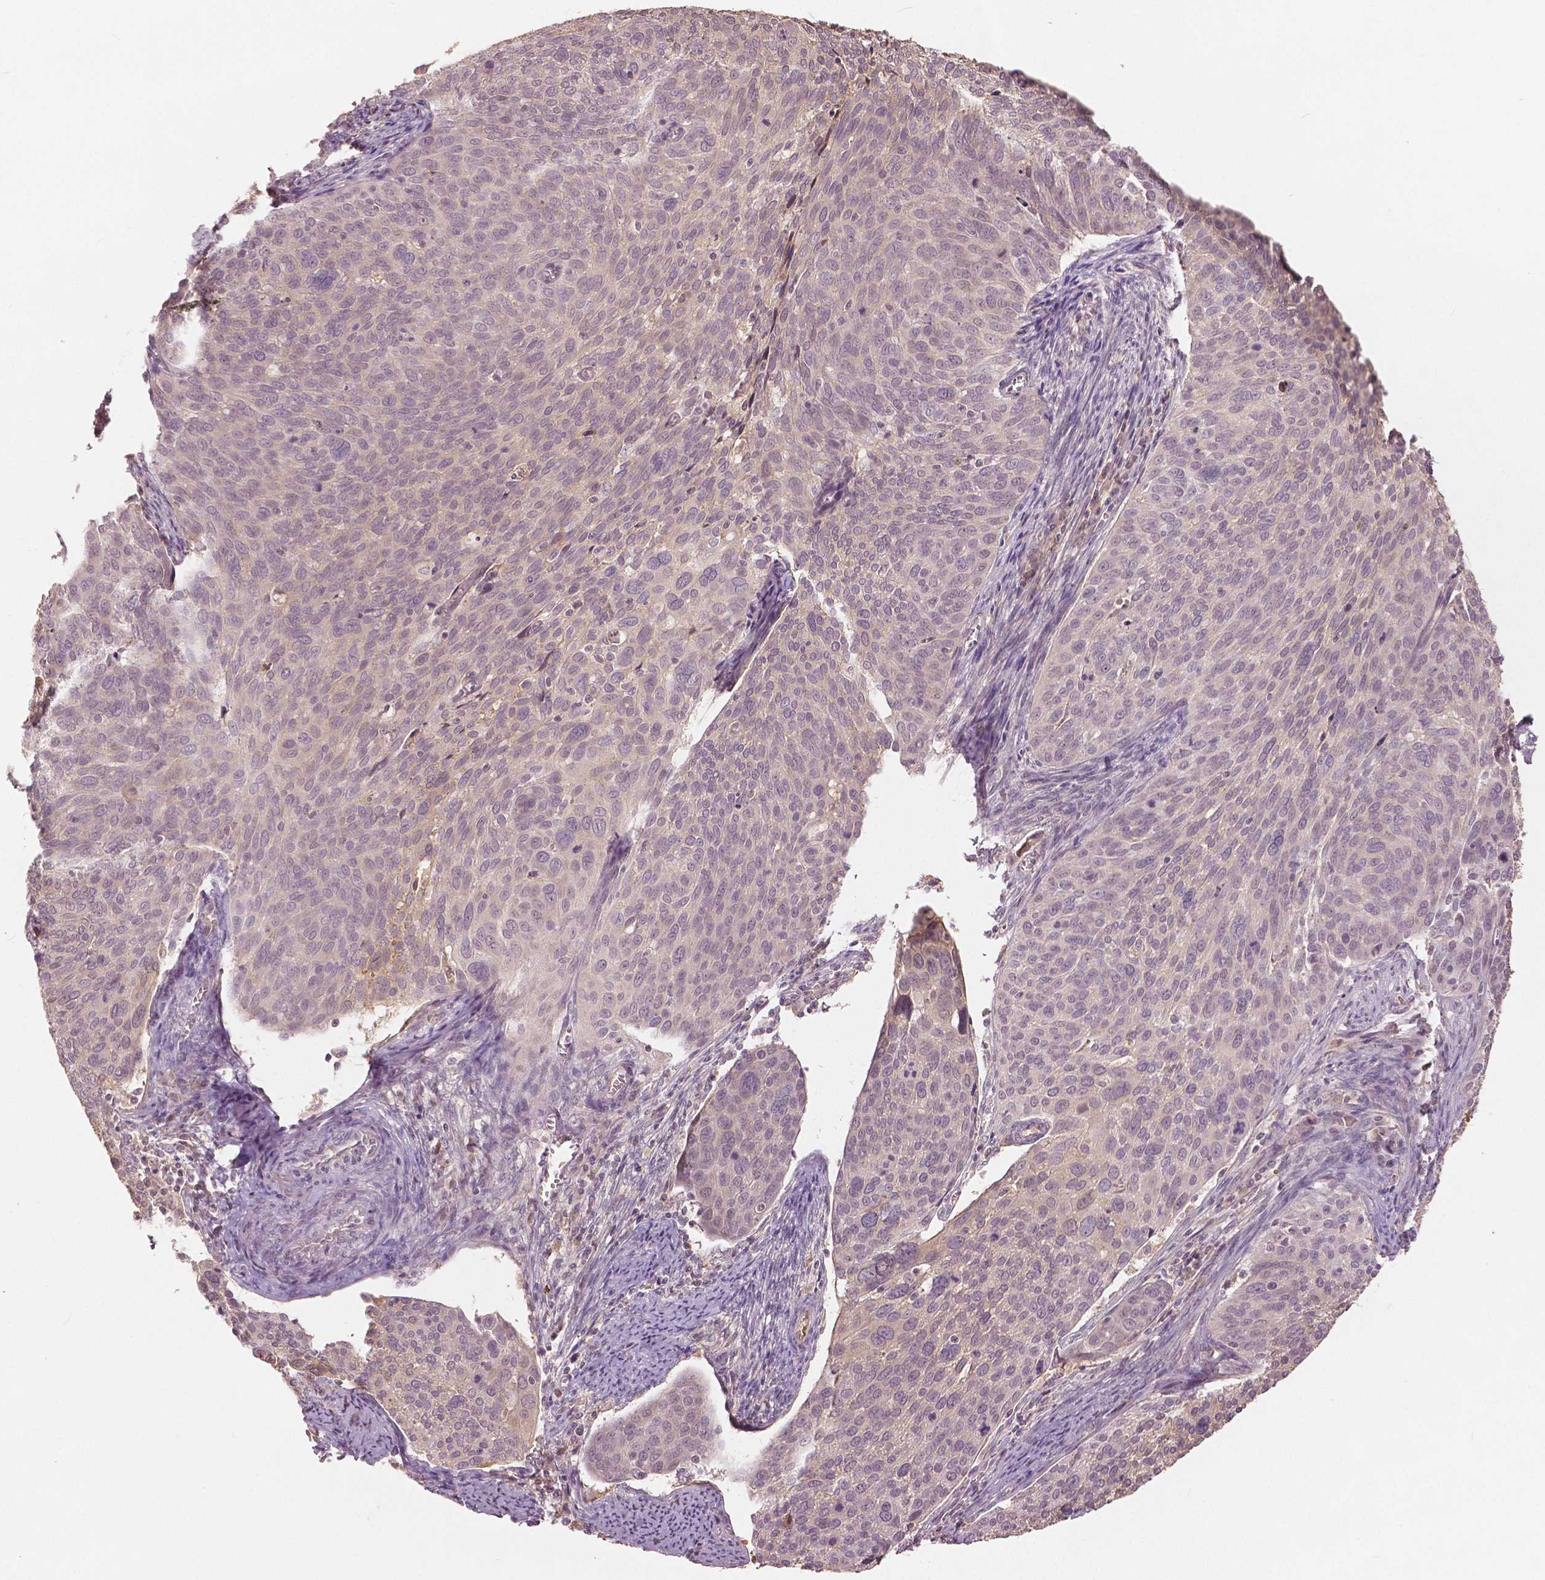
{"staining": {"intensity": "negative", "quantity": "none", "location": "none"}, "tissue": "cervical cancer", "cell_type": "Tumor cells", "image_type": "cancer", "snomed": [{"axis": "morphology", "description": "Squamous cell carcinoma, NOS"}, {"axis": "topography", "description": "Cervix"}], "caption": "This is an IHC photomicrograph of human squamous cell carcinoma (cervical). There is no staining in tumor cells.", "gene": "ANGPTL4", "patient": {"sex": "female", "age": 39}}